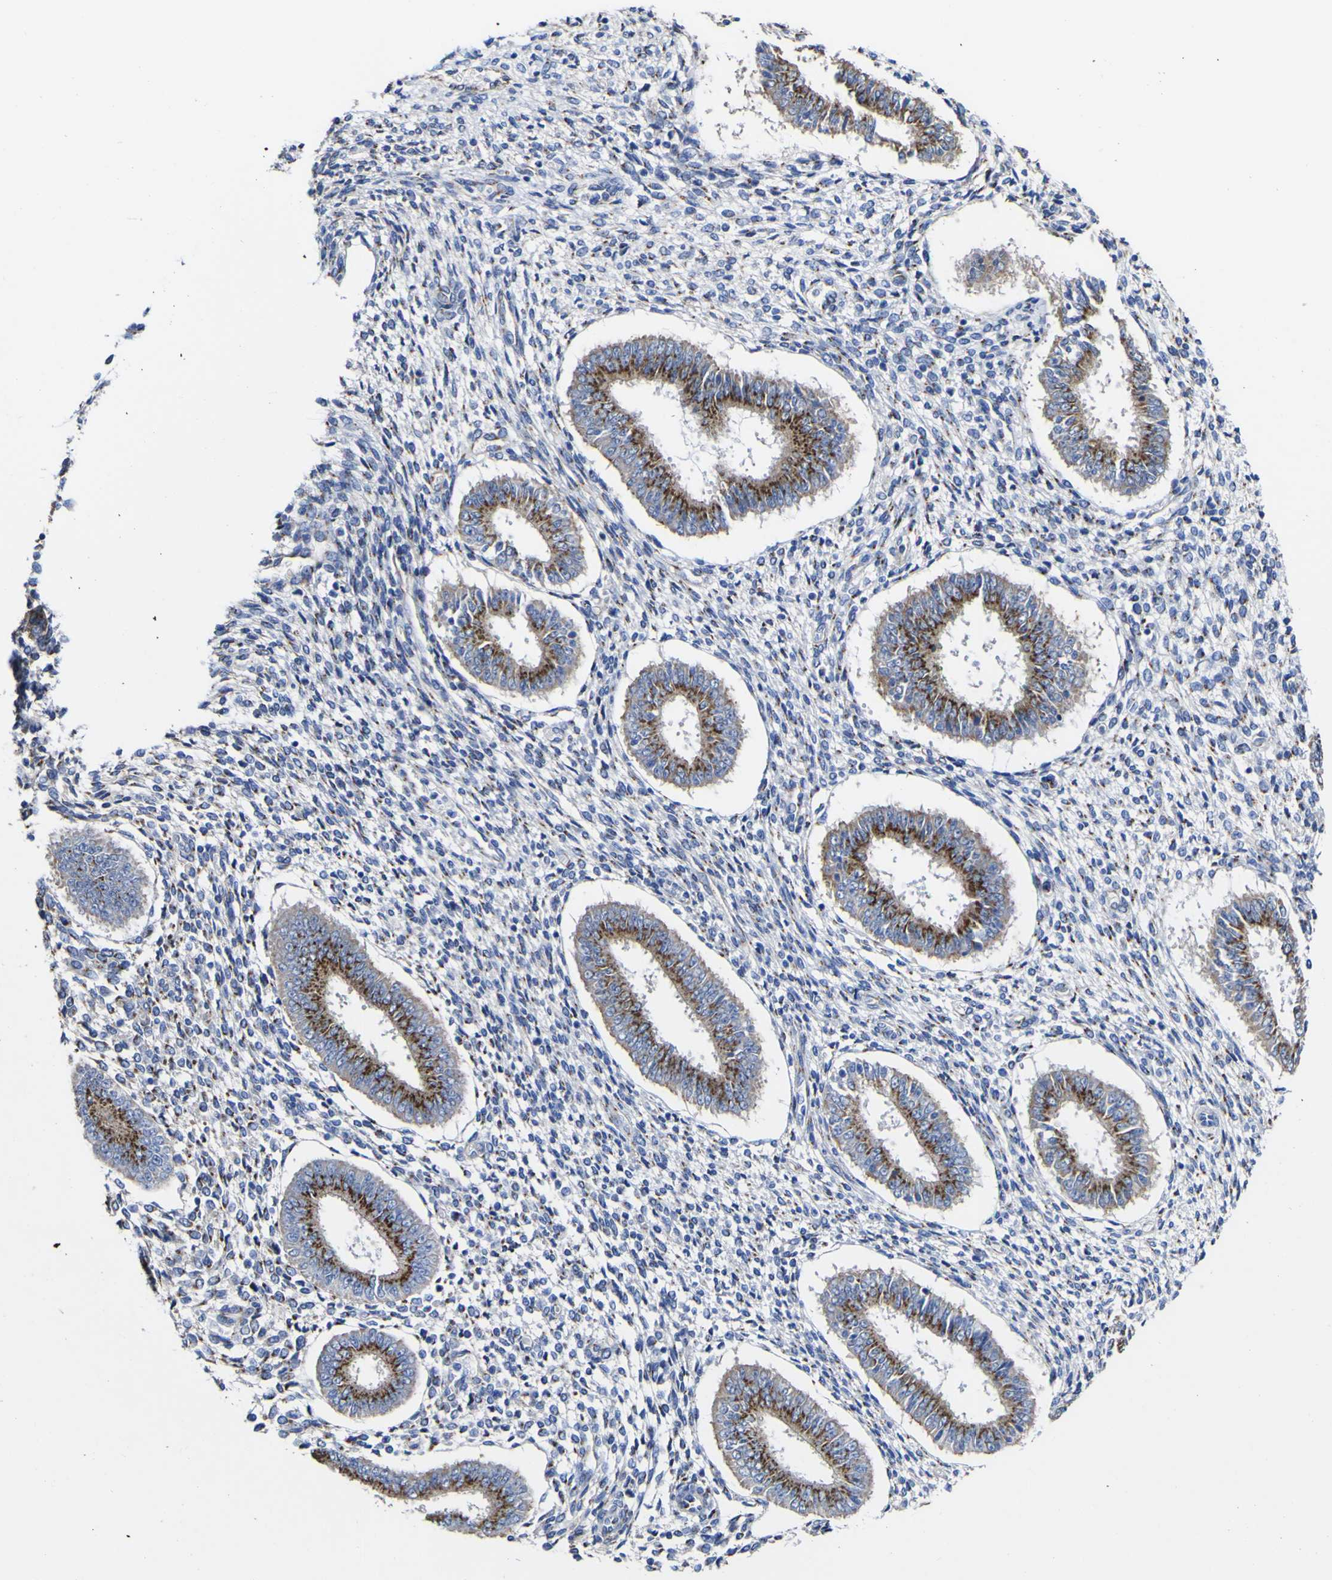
{"staining": {"intensity": "moderate", "quantity": "<25%", "location": "cytoplasmic/membranous"}, "tissue": "endometrium", "cell_type": "Cells in endometrial stroma", "image_type": "normal", "snomed": [{"axis": "morphology", "description": "Normal tissue, NOS"}, {"axis": "topography", "description": "Endometrium"}], "caption": "A high-resolution micrograph shows IHC staining of unremarkable endometrium, which reveals moderate cytoplasmic/membranous positivity in about <25% of cells in endometrial stroma.", "gene": "GOLM1", "patient": {"sex": "female", "age": 35}}